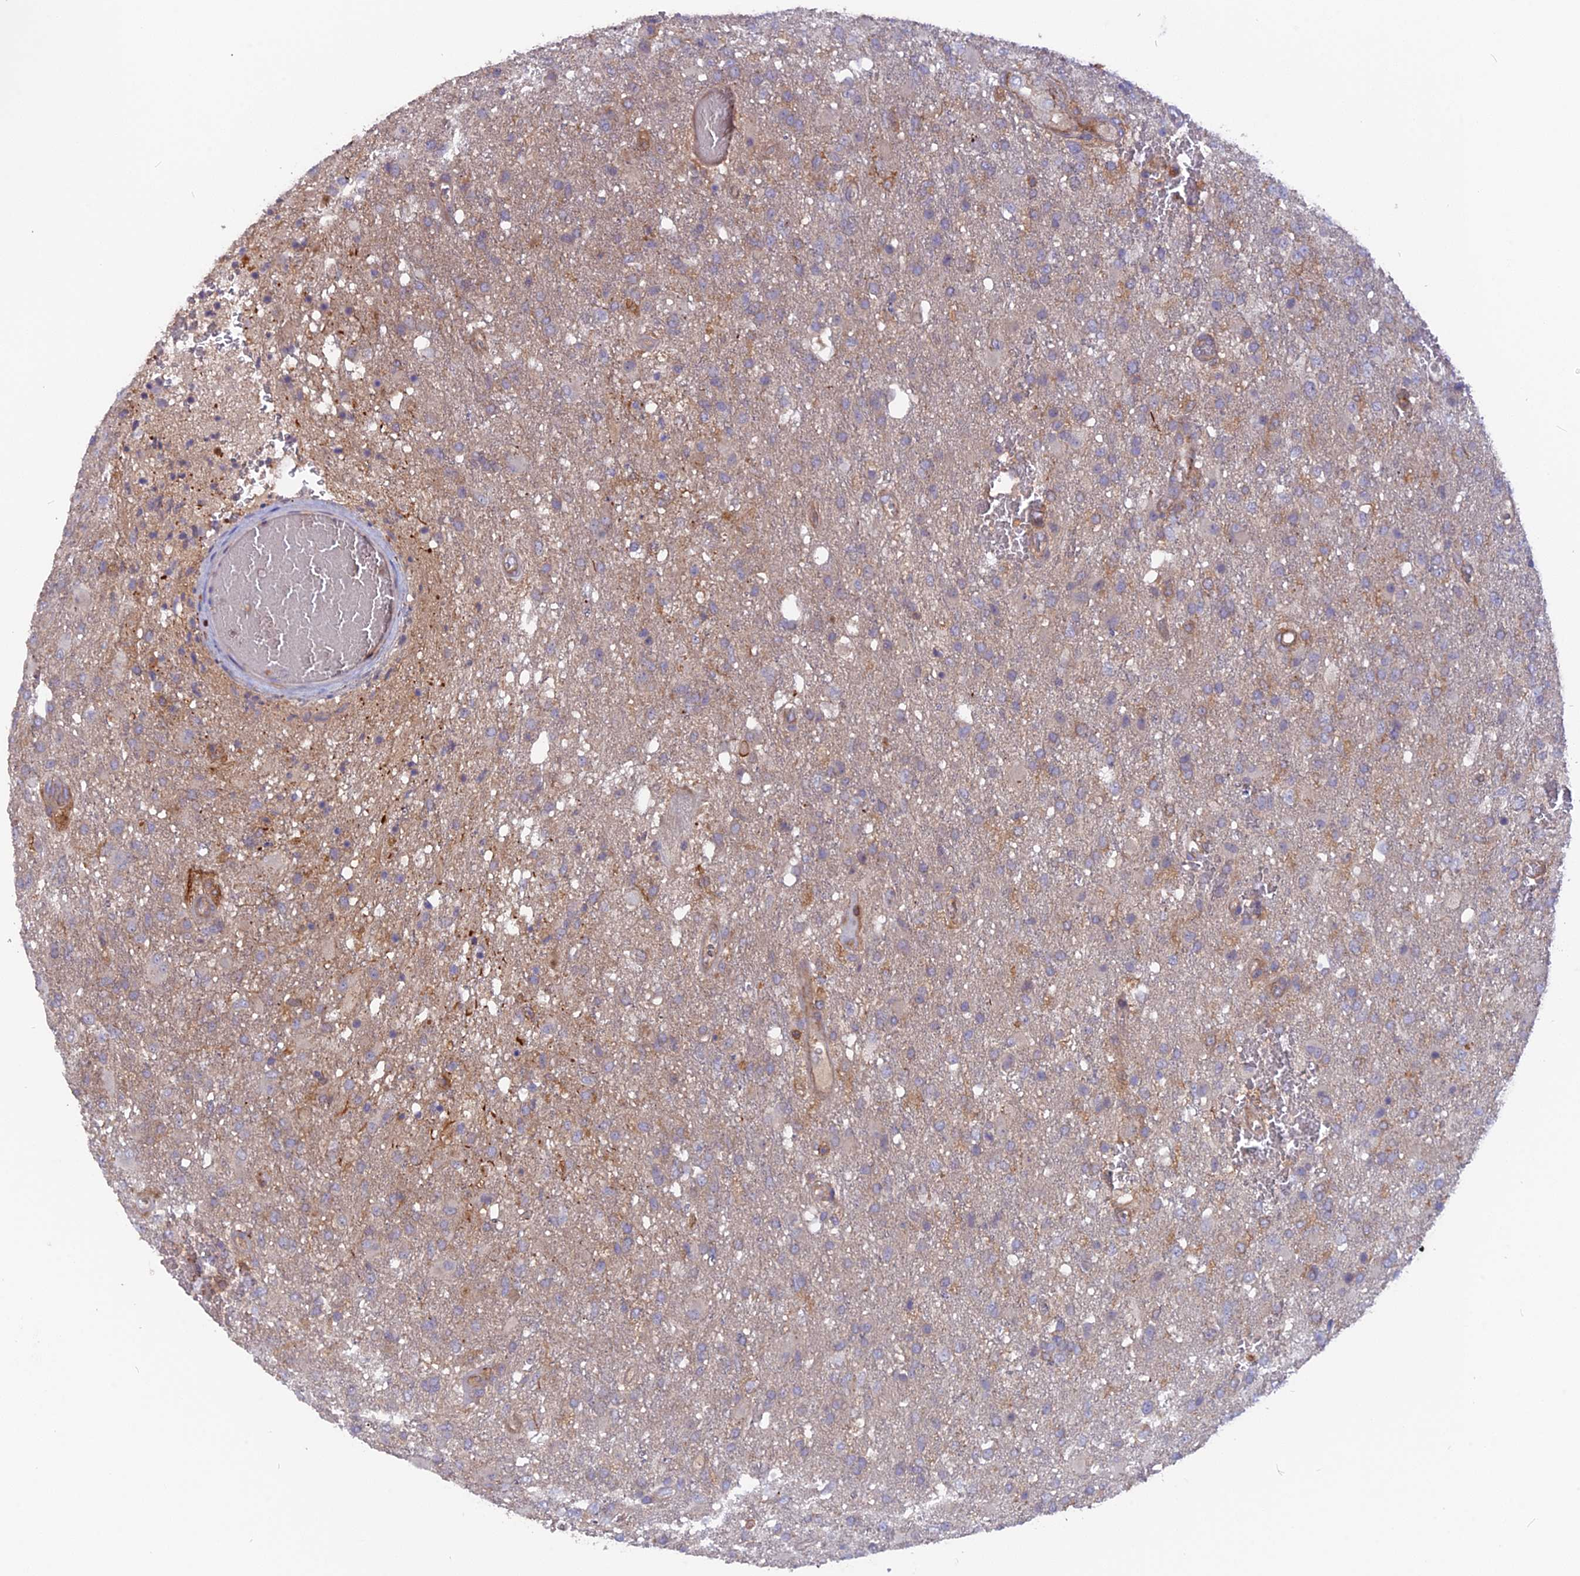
{"staining": {"intensity": "negative", "quantity": "none", "location": "none"}, "tissue": "glioma", "cell_type": "Tumor cells", "image_type": "cancer", "snomed": [{"axis": "morphology", "description": "Glioma, malignant, High grade"}, {"axis": "topography", "description": "Brain"}], "caption": "The image demonstrates no staining of tumor cells in glioma. (DAB (3,3'-diaminobenzidine) IHC with hematoxylin counter stain).", "gene": "CPNE7", "patient": {"sex": "female", "age": 74}}